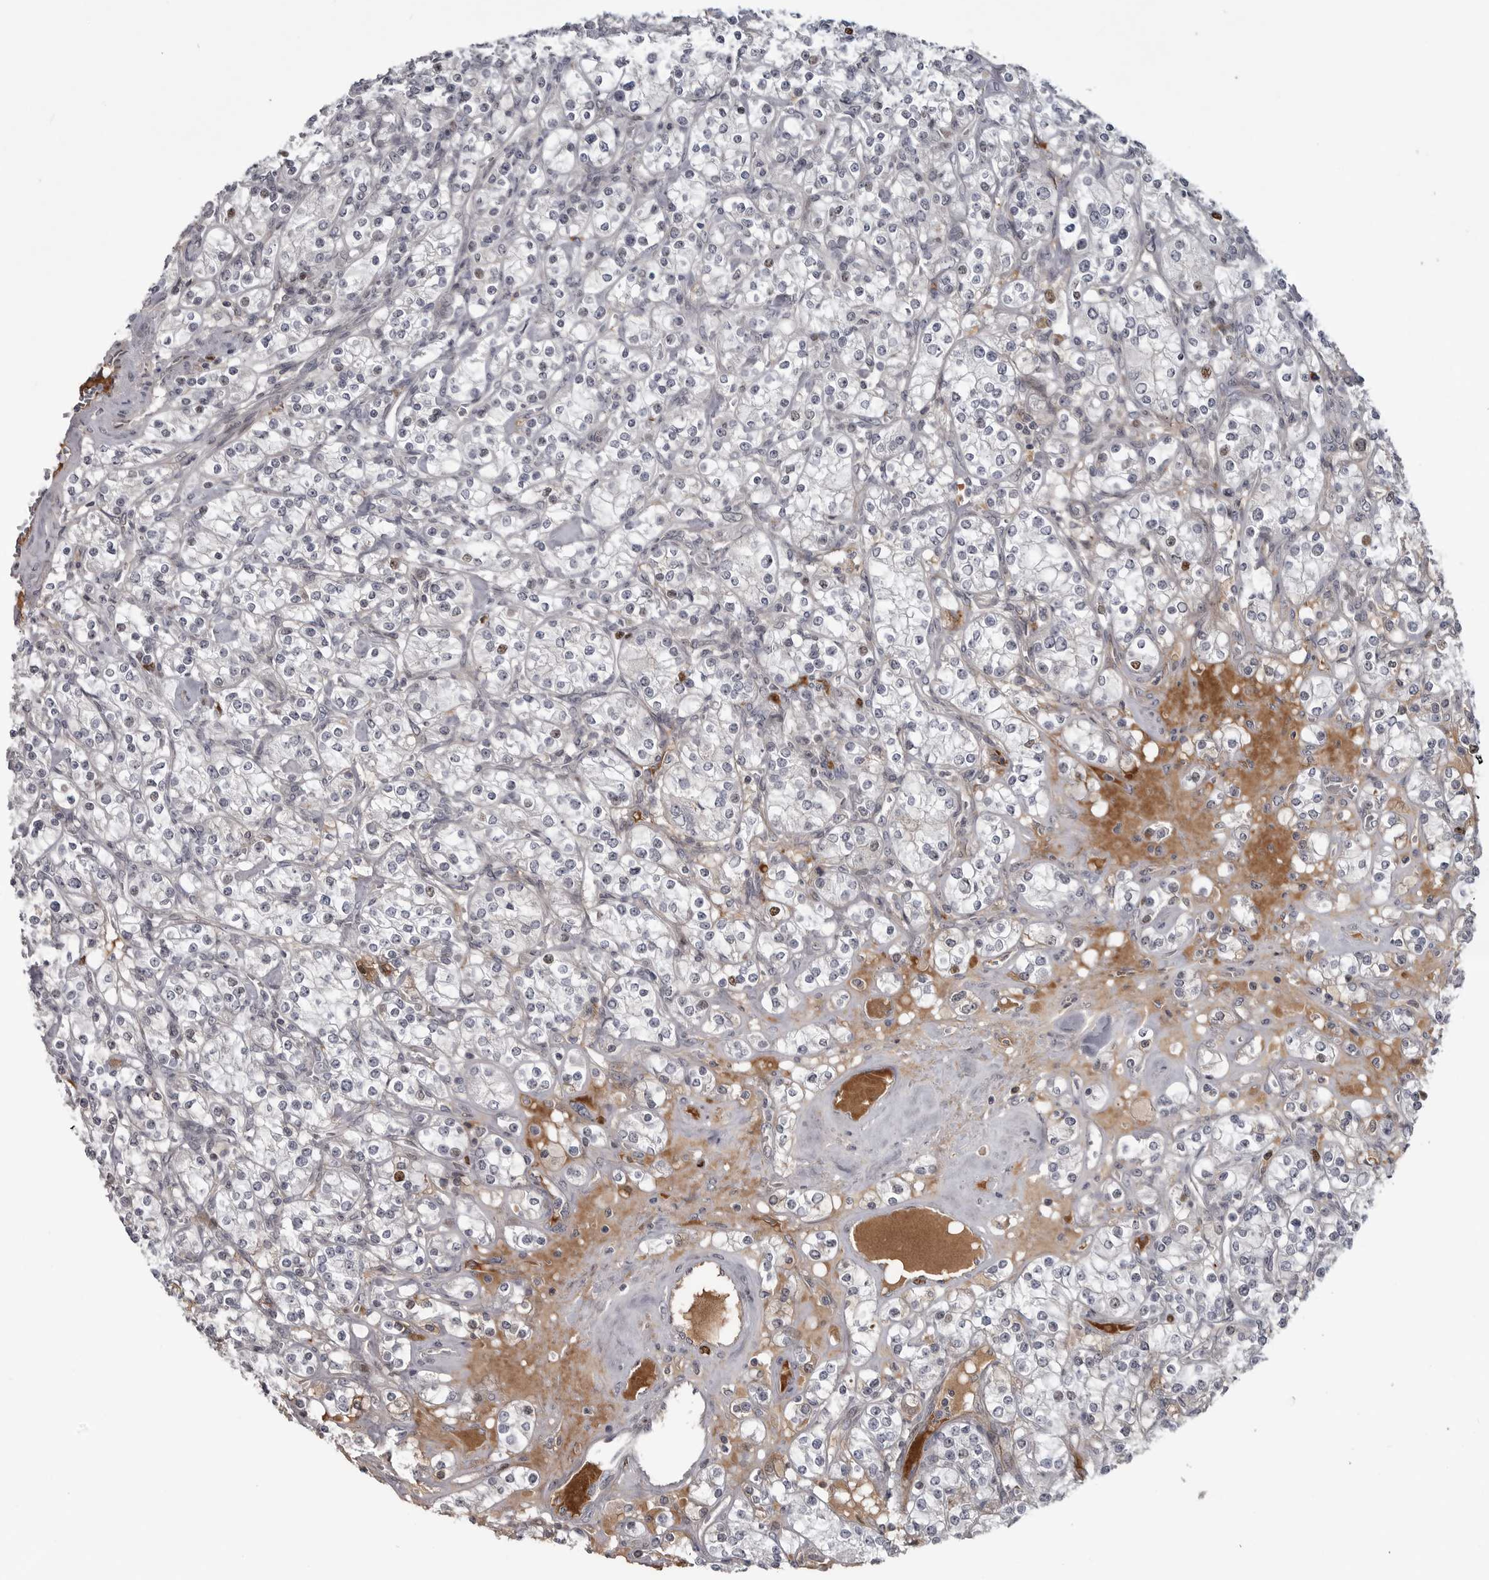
{"staining": {"intensity": "negative", "quantity": "none", "location": "none"}, "tissue": "renal cancer", "cell_type": "Tumor cells", "image_type": "cancer", "snomed": [{"axis": "morphology", "description": "Adenocarcinoma, NOS"}, {"axis": "topography", "description": "Kidney"}], "caption": "This is an IHC image of human adenocarcinoma (renal). There is no positivity in tumor cells.", "gene": "ZNF277", "patient": {"sex": "male", "age": 77}}